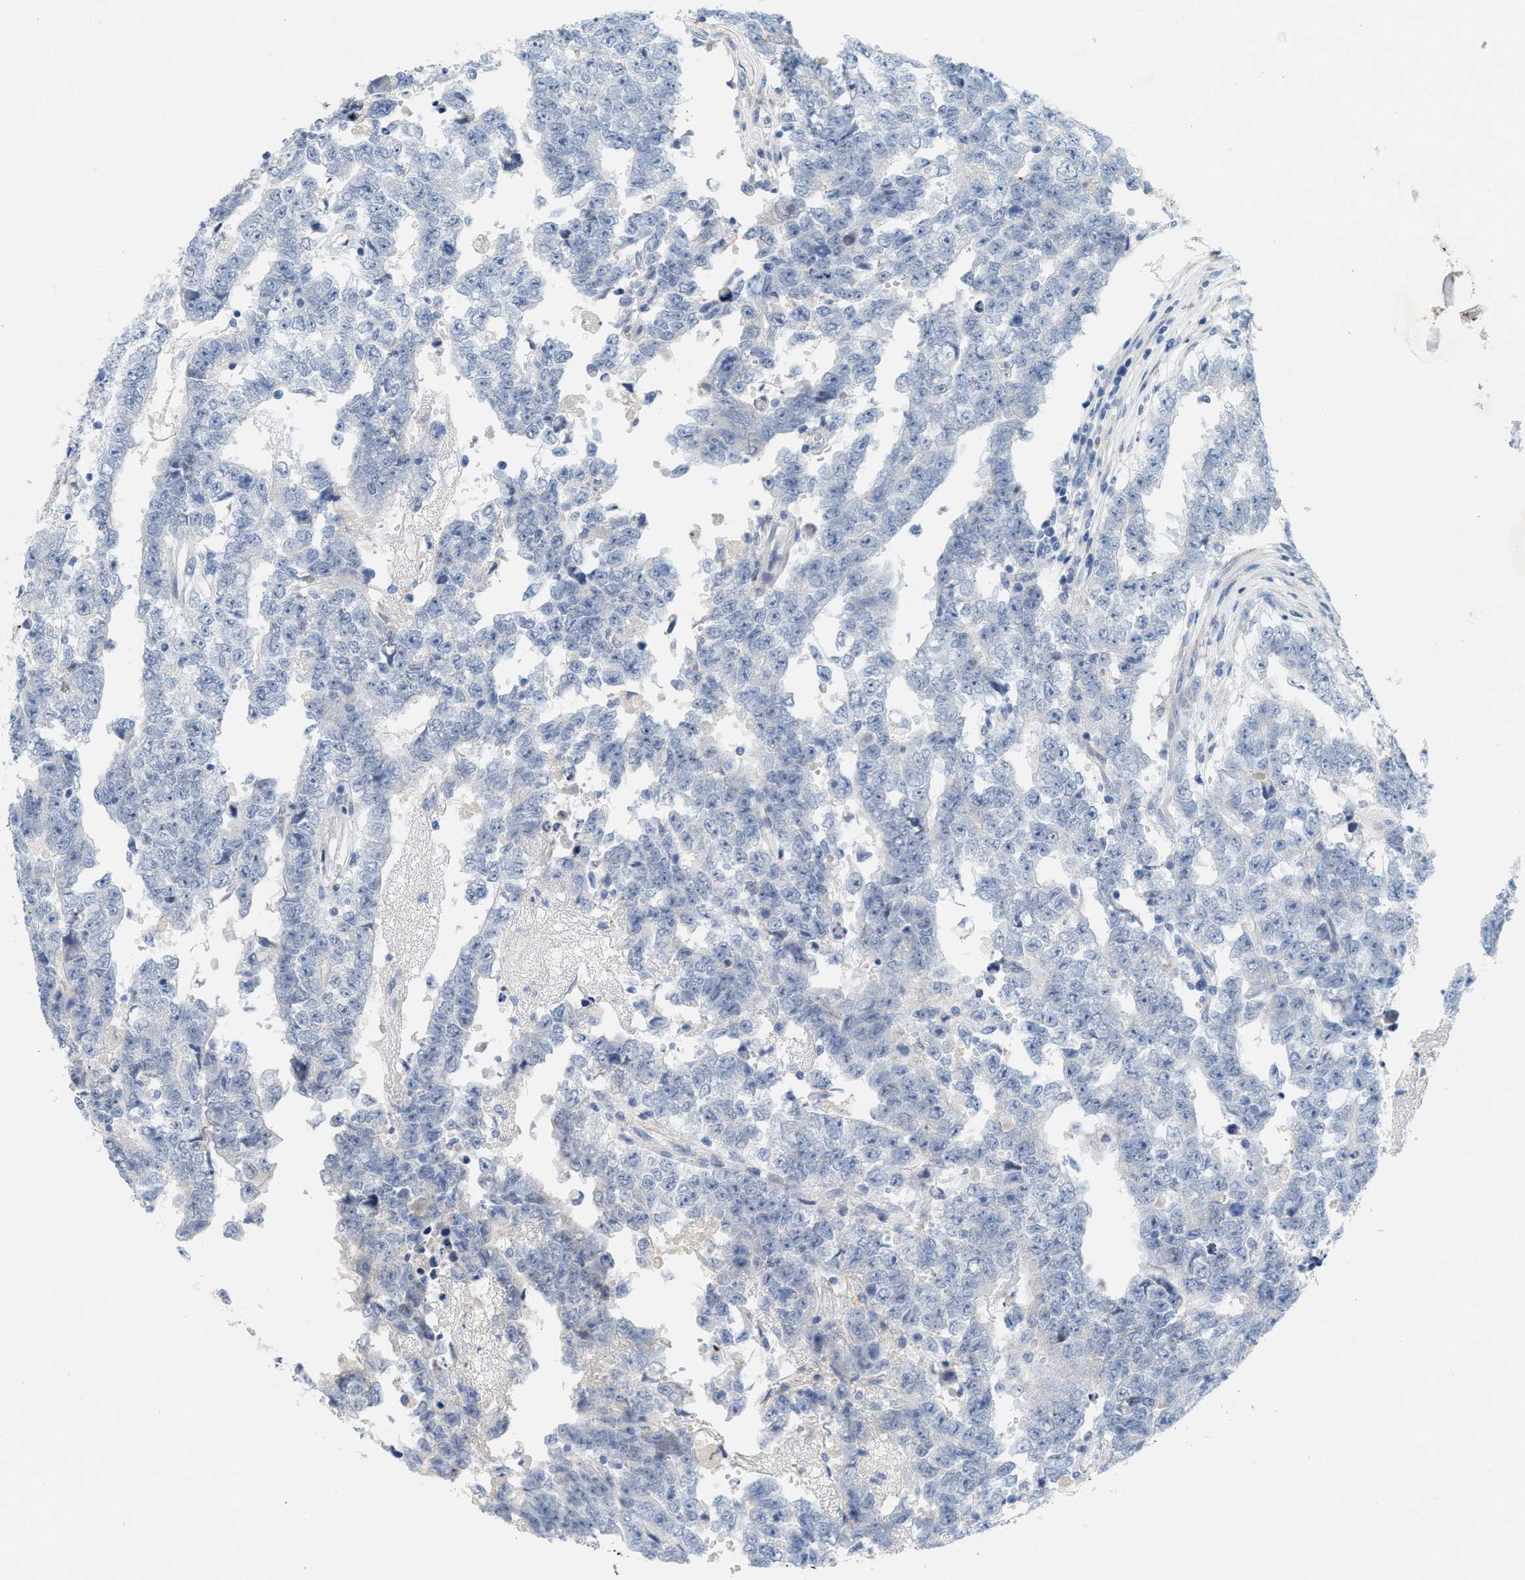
{"staining": {"intensity": "negative", "quantity": "none", "location": "none"}, "tissue": "testis cancer", "cell_type": "Tumor cells", "image_type": "cancer", "snomed": [{"axis": "morphology", "description": "Carcinoma, Embryonal, NOS"}, {"axis": "topography", "description": "Testis"}], "caption": "Tumor cells are negative for protein expression in human testis cancer (embryonal carcinoma). (IHC, brightfield microscopy, high magnification).", "gene": "CPA2", "patient": {"sex": "male", "age": 25}}